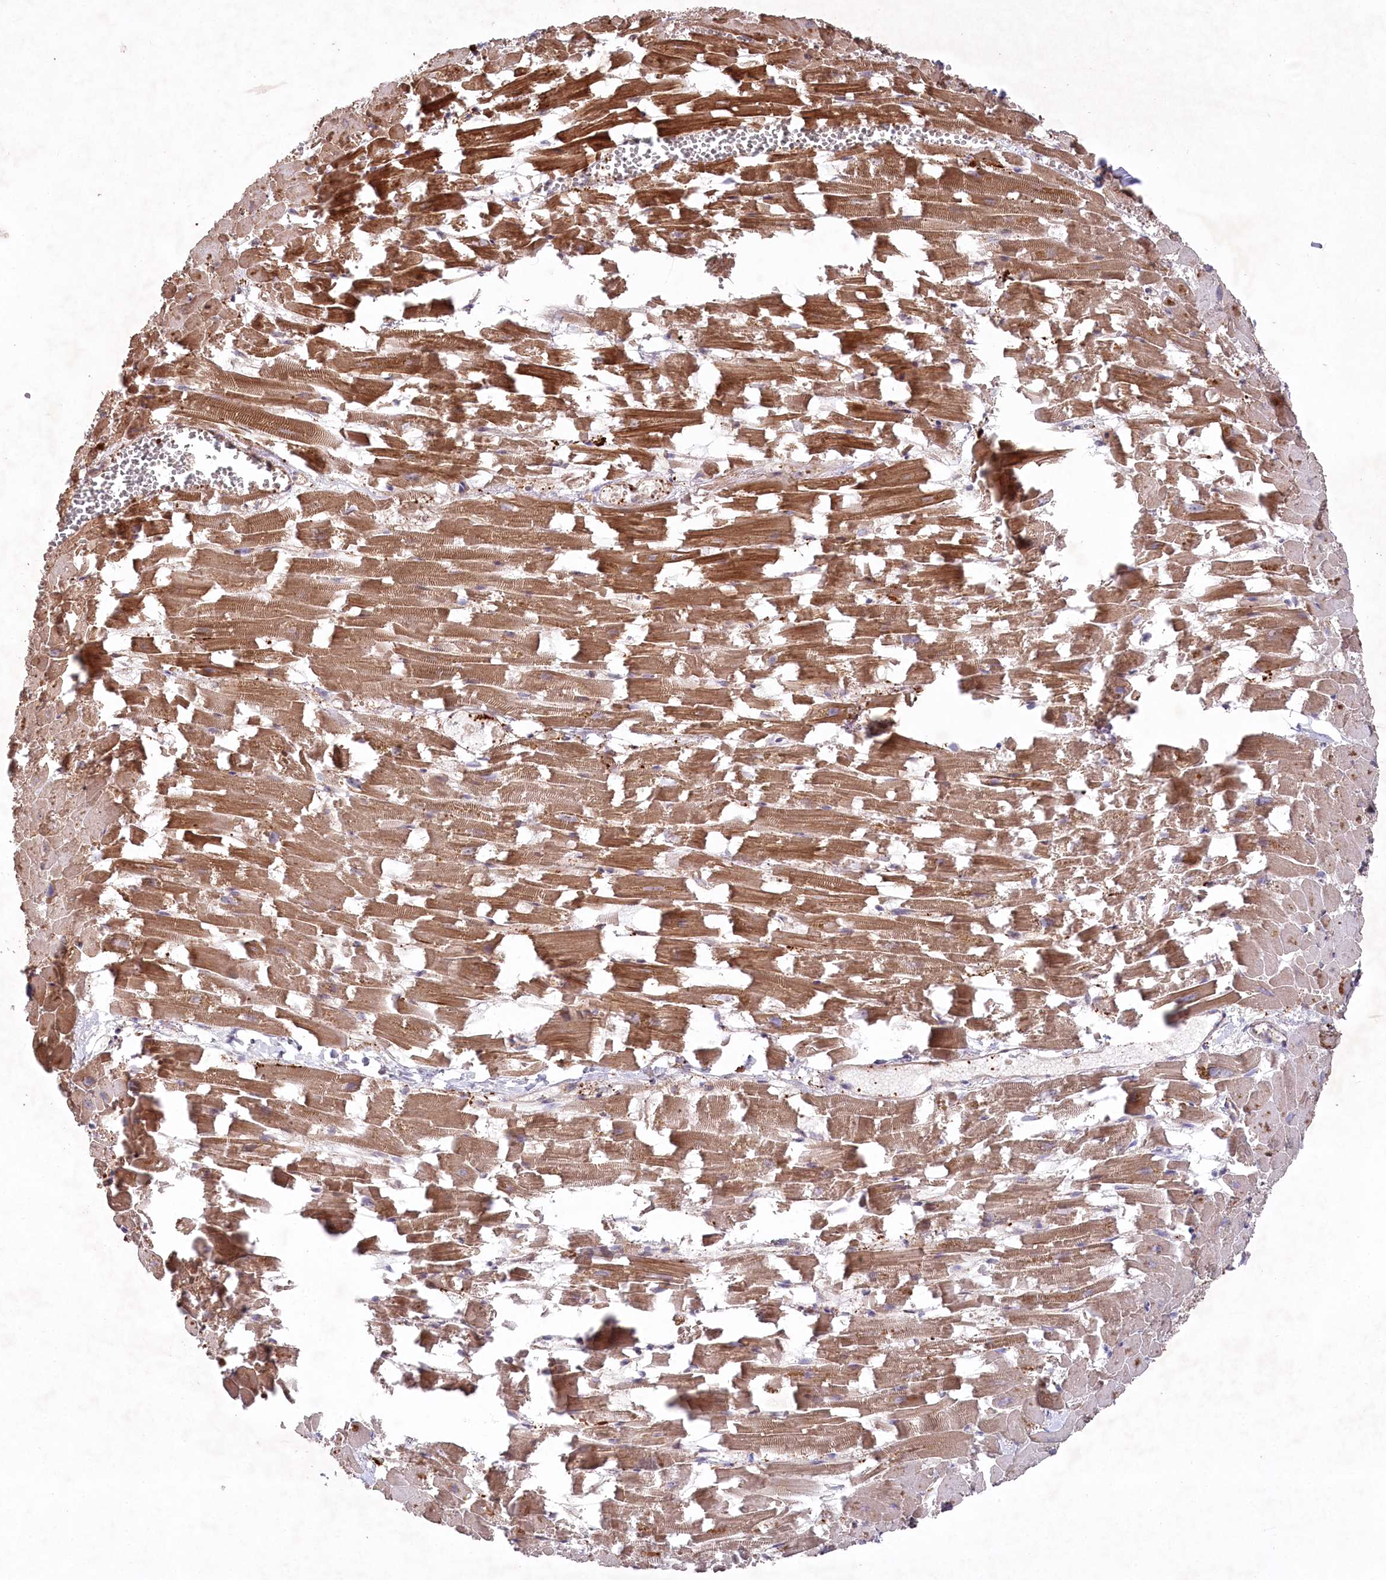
{"staining": {"intensity": "strong", "quantity": ">75%", "location": "cytoplasmic/membranous"}, "tissue": "heart muscle", "cell_type": "Cardiomyocytes", "image_type": "normal", "snomed": [{"axis": "morphology", "description": "Normal tissue, NOS"}, {"axis": "topography", "description": "Heart"}], "caption": "Immunohistochemistry histopathology image of benign heart muscle stained for a protein (brown), which displays high levels of strong cytoplasmic/membranous positivity in approximately >75% of cardiomyocytes.", "gene": "PPP1R21", "patient": {"sex": "female", "age": 64}}